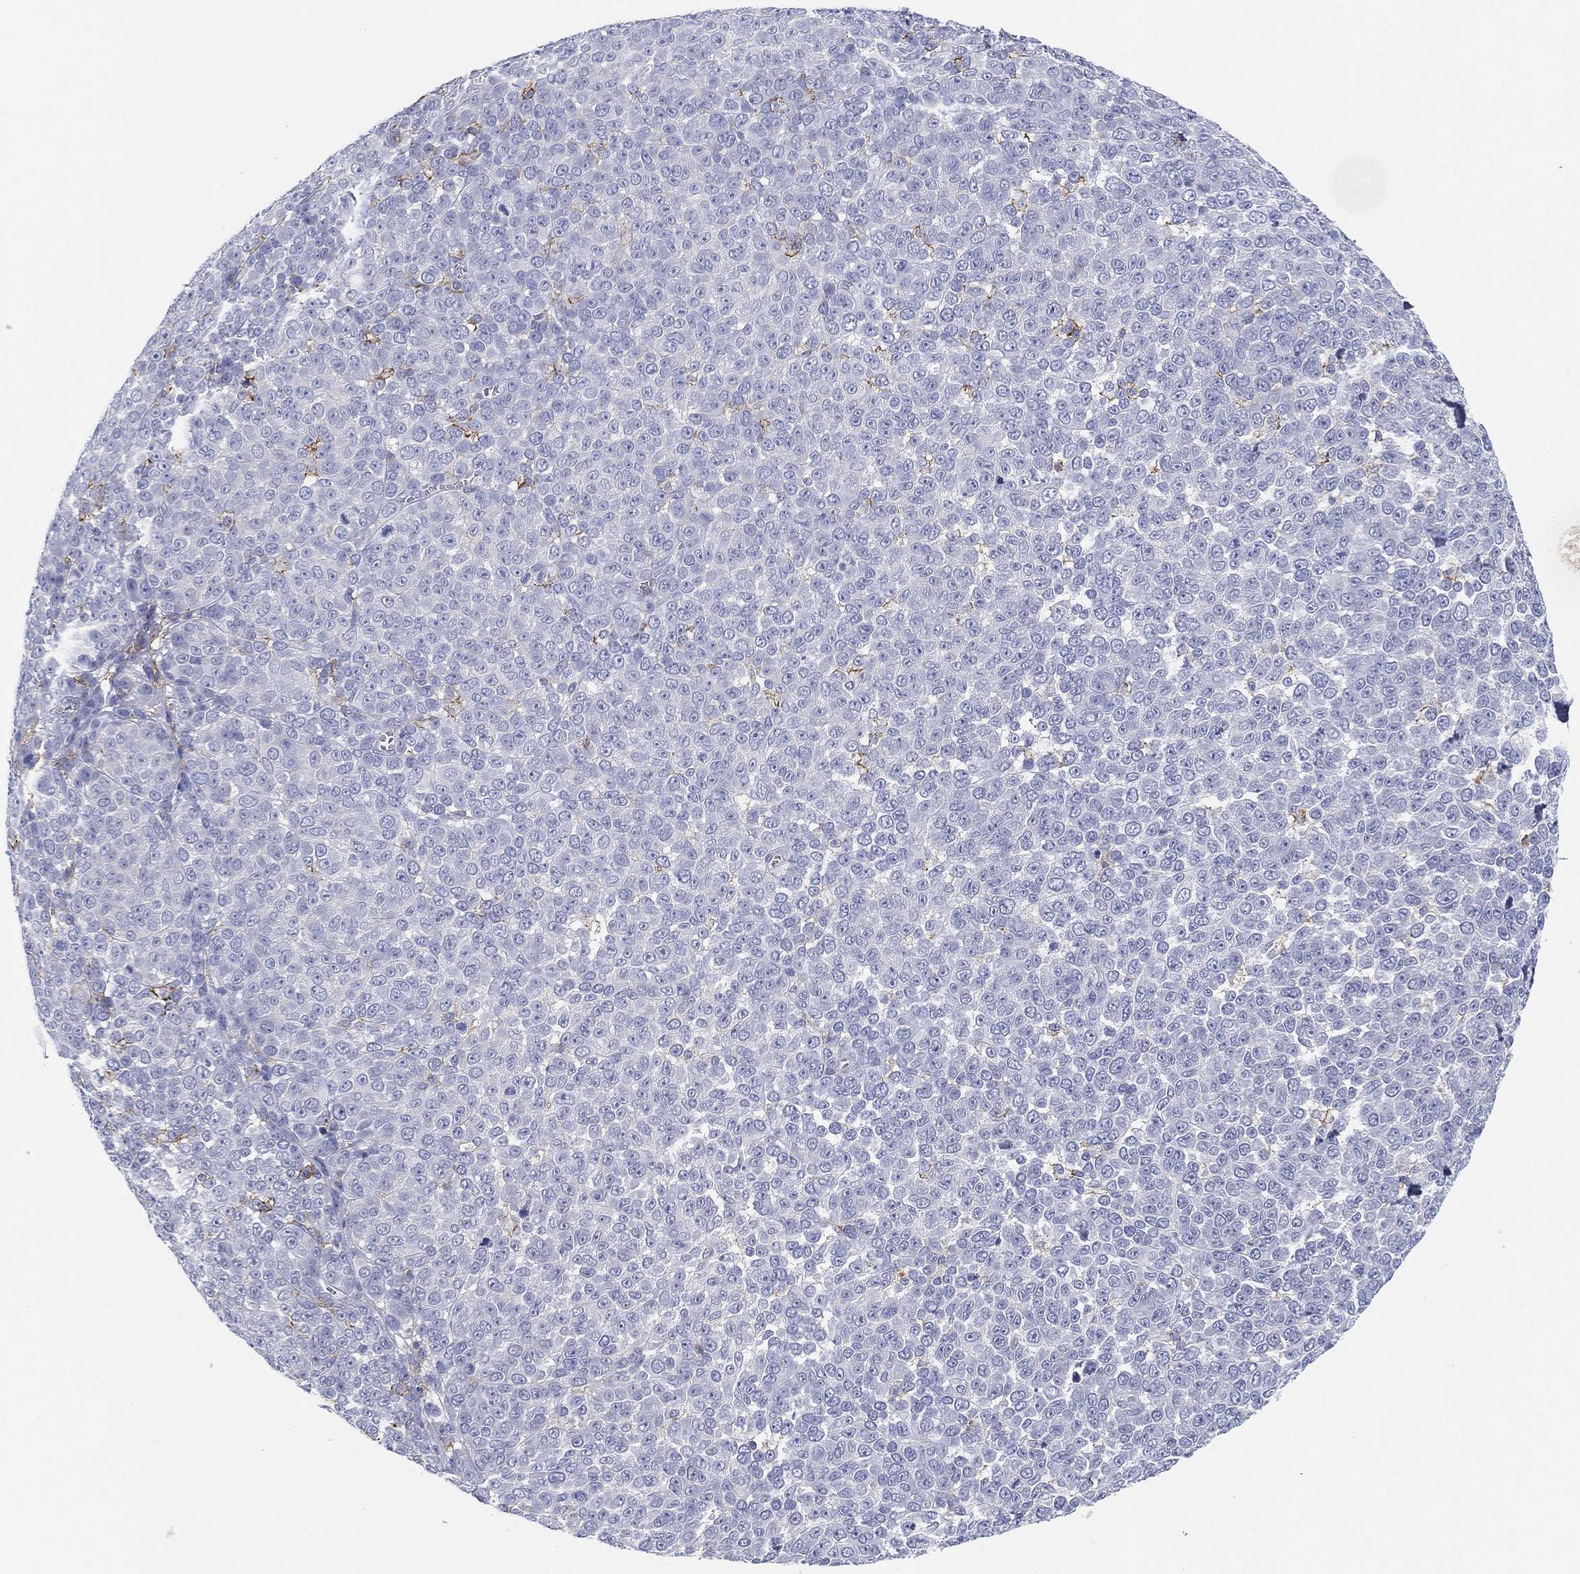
{"staining": {"intensity": "negative", "quantity": "none", "location": "none"}, "tissue": "melanoma", "cell_type": "Tumor cells", "image_type": "cancer", "snomed": [{"axis": "morphology", "description": "Malignant melanoma, NOS"}, {"axis": "topography", "description": "Skin"}], "caption": "Tumor cells are negative for brown protein staining in melanoma.", "gene": "SELPLG", "patient": {"sex": "female", "age": 95}}